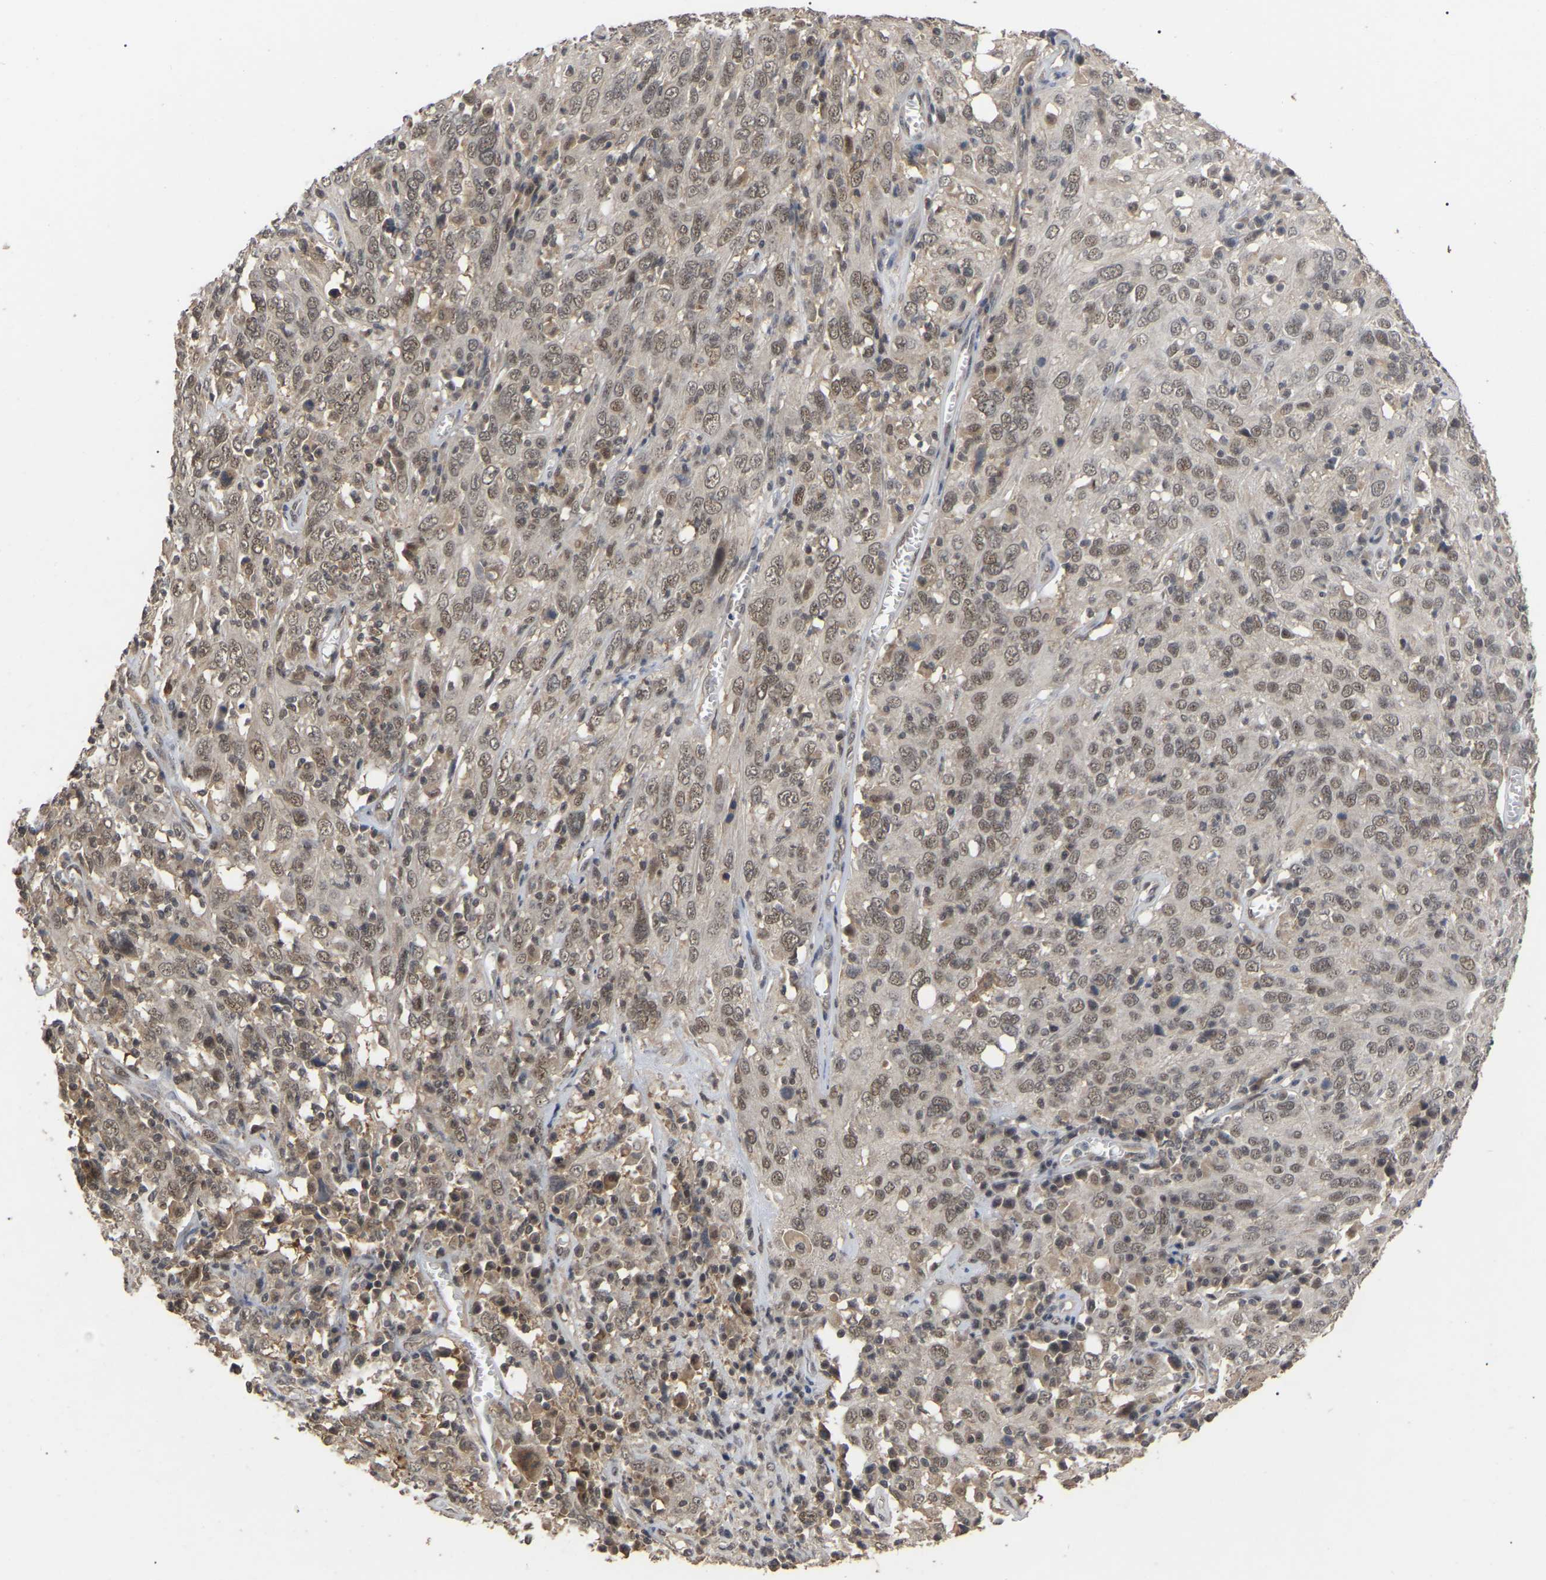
{"staining": {"intensity": "weak", "quantity": ">75%", "location": "nuclear"}, "tissue": "cervical cancer", "cell_type": "Tumor cells", "image_type": "cancer", "snomed": [{"axis": "morphology", "description": "Squamous cell carcinoma, NOS"}, {"axis": "topography", "description": "Cervix"}], "caption": "Approximately >75% of tumor cells in human cervical cancer show weak nuclear protein positivity as visualized by brown immunohistochemical staining.", "gene": "JAZF1", "patient": {"sex": "female", "age": 46}}